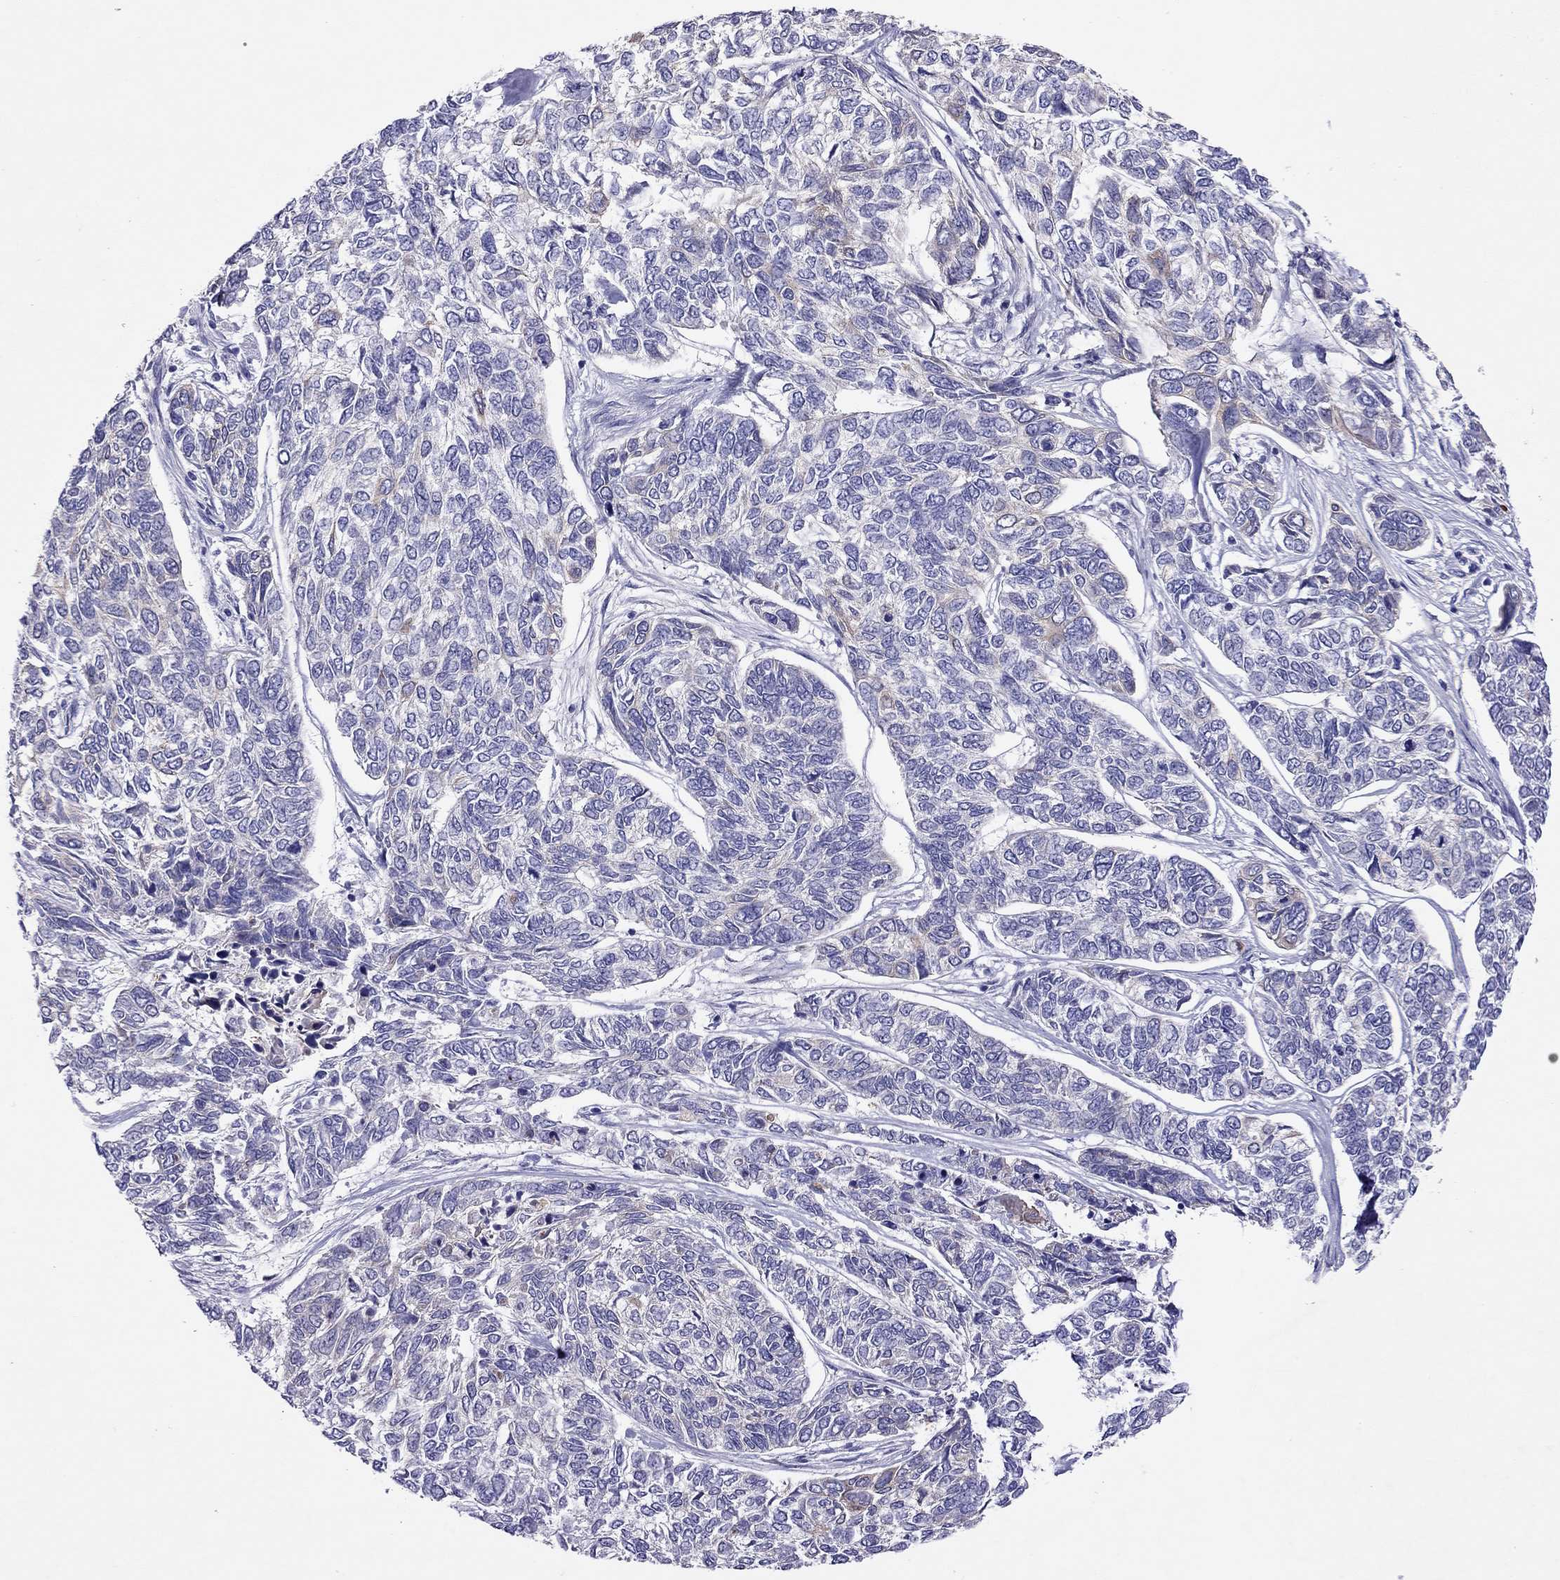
{"staining": {"intensity": "negative", "quantity": "none", "location": "none"}, "tissue": "skin cancer", "cell_type": "Tumor cells", "image_type": "cancer", "snomed": [{"axis": "morphology", "description": "Basal cell carcinoma"}, {"axis": "topography", "description": "Skin"}], "caption": "High power microscopy image of an IHC histopathology image of skin cancer, revealing no significant expression in tumor cells.", "gene": "CAPNS2", "patient": {"sex": "female", "age": 65}}